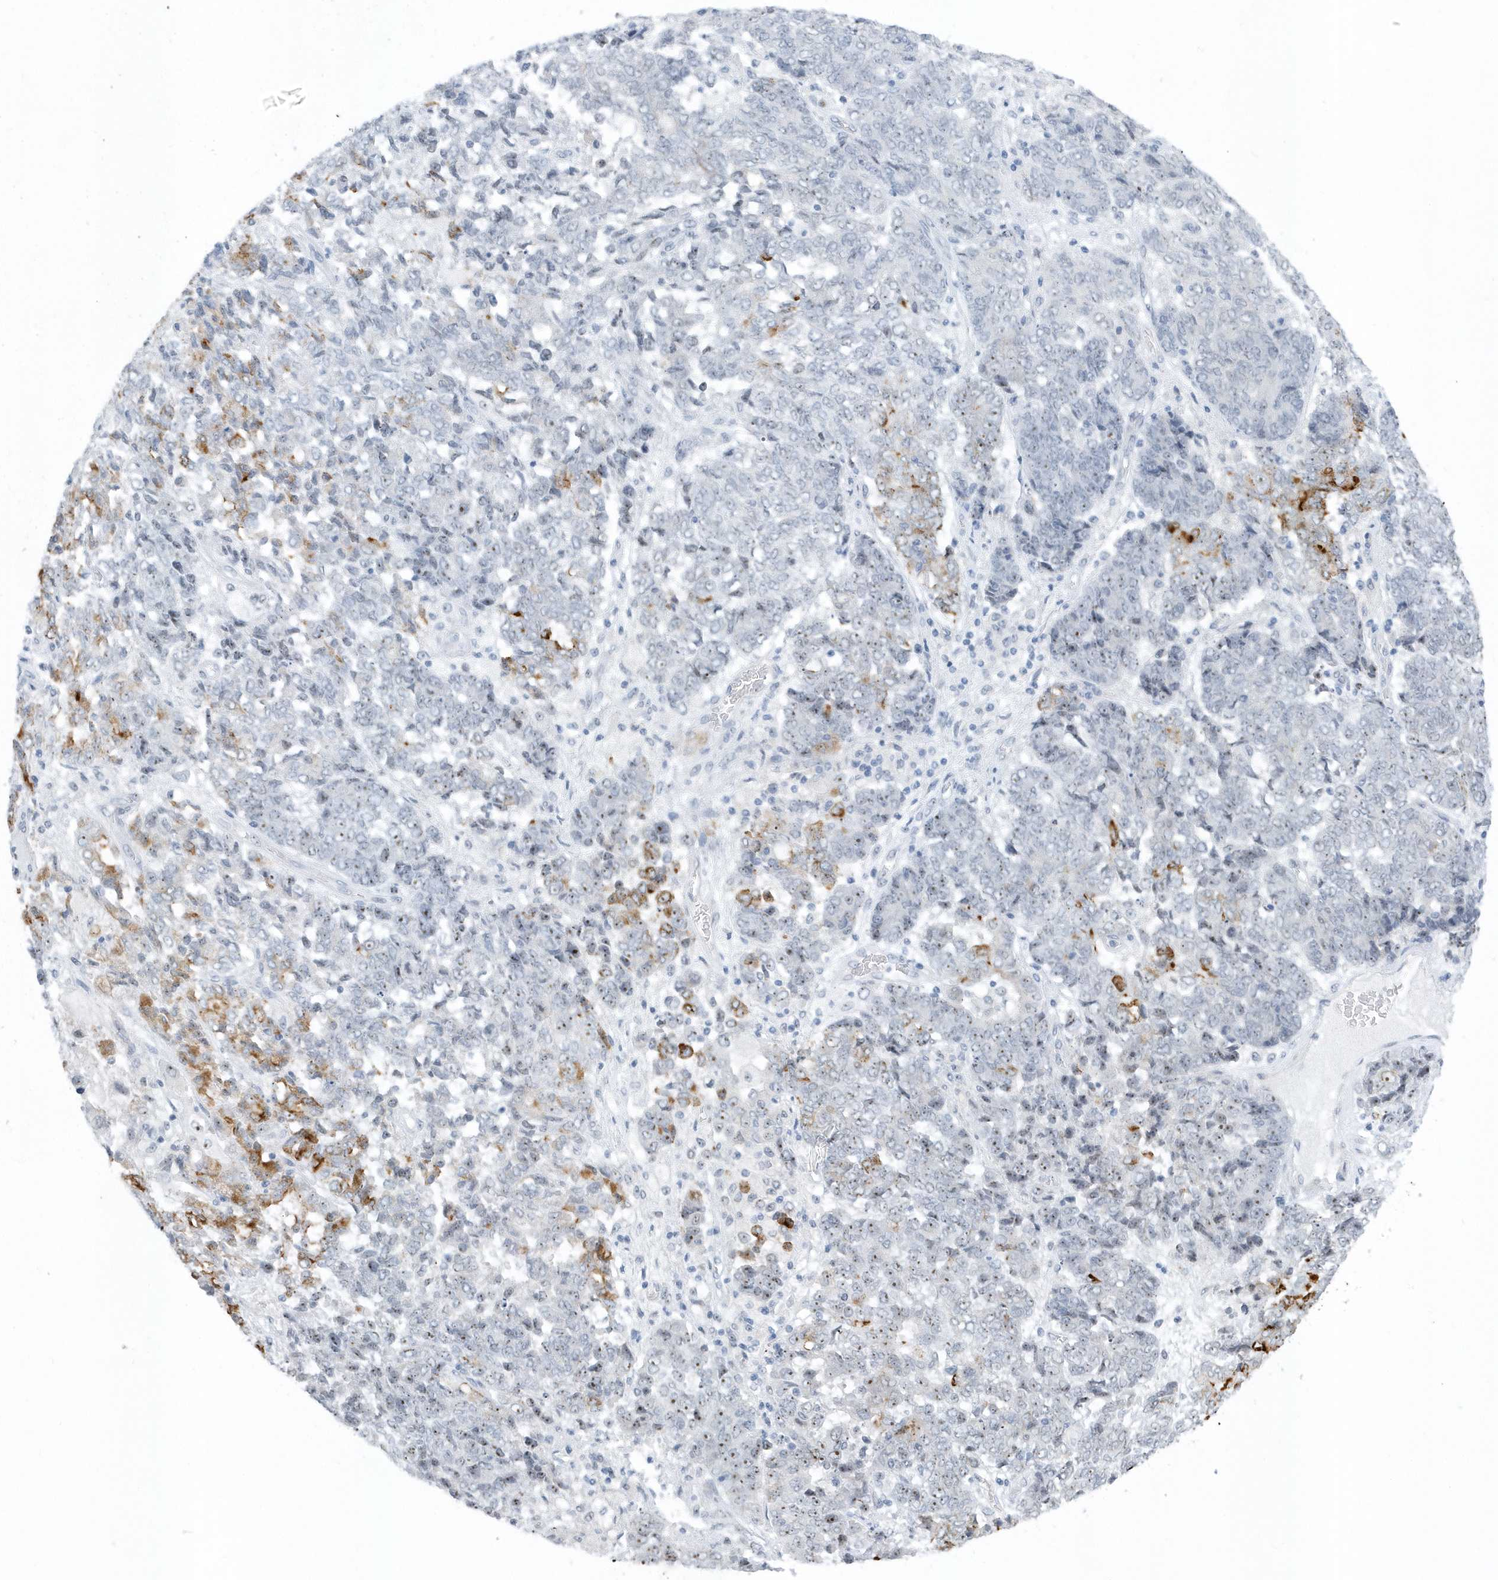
{"staining": {"intensity": "weak", "quantity": "25%-75%", "location": "nuclear"}, "tissue": "endometrial cancer", "cell_type": "Tumor cells", "image_type": "cancer", "snomed": [{"axis": "morphology", "description": "Adenocarcinoma, NOS"}, {"axis": "topography", "description": "Endometrium"}], "caption": "Brown immunohistochemical staining in endometrial adenocarcinoma demonstrates weak nuclear positivity in approximately 25%-75% of tumor cells.", "gene": "RPF2", "patient": {"sex": "female", "age": 80}}